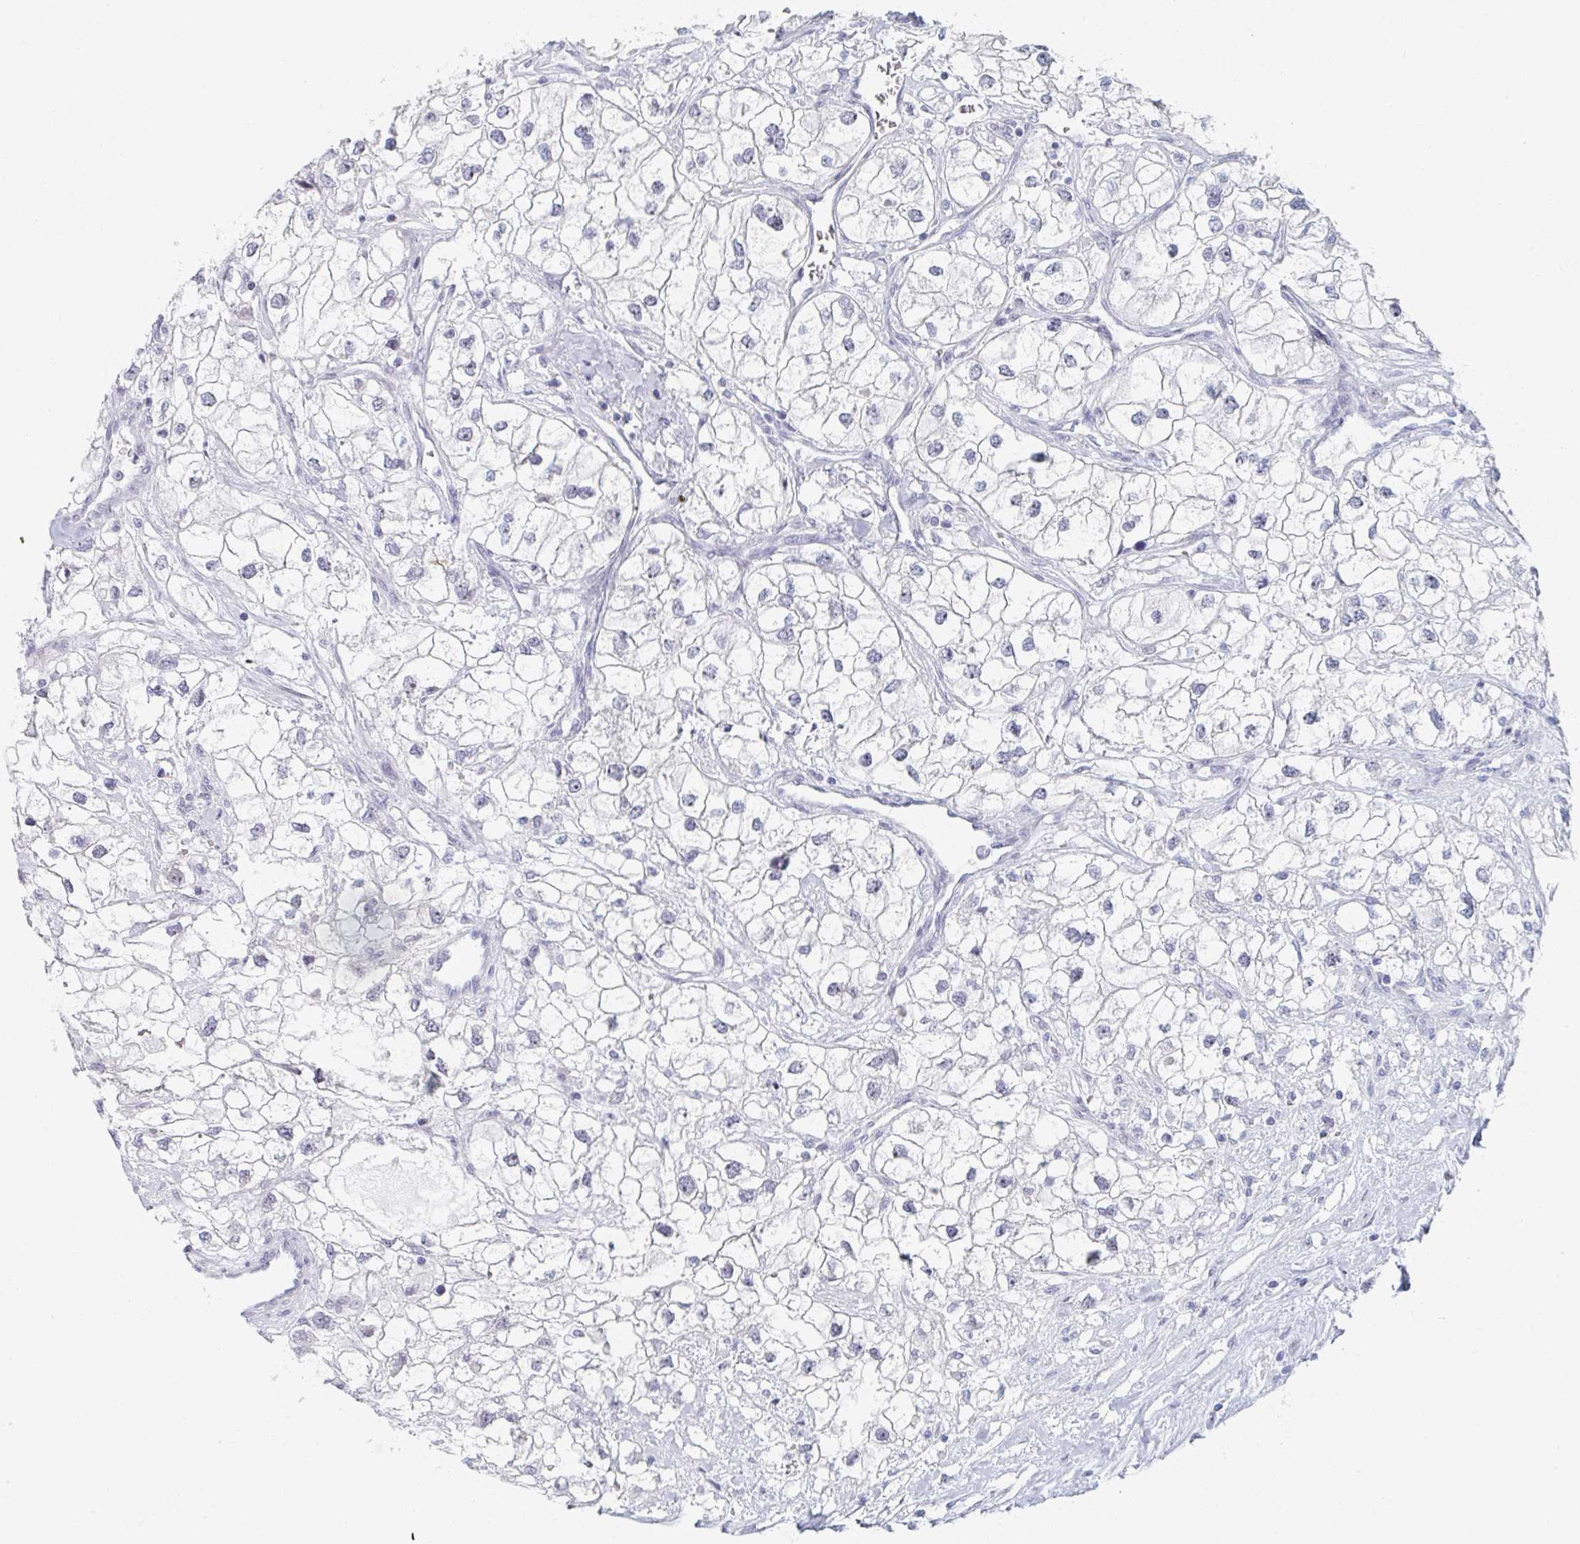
{"staining": {"intensity": "weak", "quantity": "<25%", "location": "nuclear"}, "tissue": "renal cancer", "cell_type": "Tumor cells", "image_type": "cancer", "snomed": [{"axis": "morphology", "description": "Adenocarcinoma, NOS"}, {"axis": "topography", "description": "Kidney"}], "caption": "Tumor cells show no significant positivity in renal cancer (adenocarcinoma).", "gene": "NR1H2", "patient": {"sex": "male", "age": 59}}